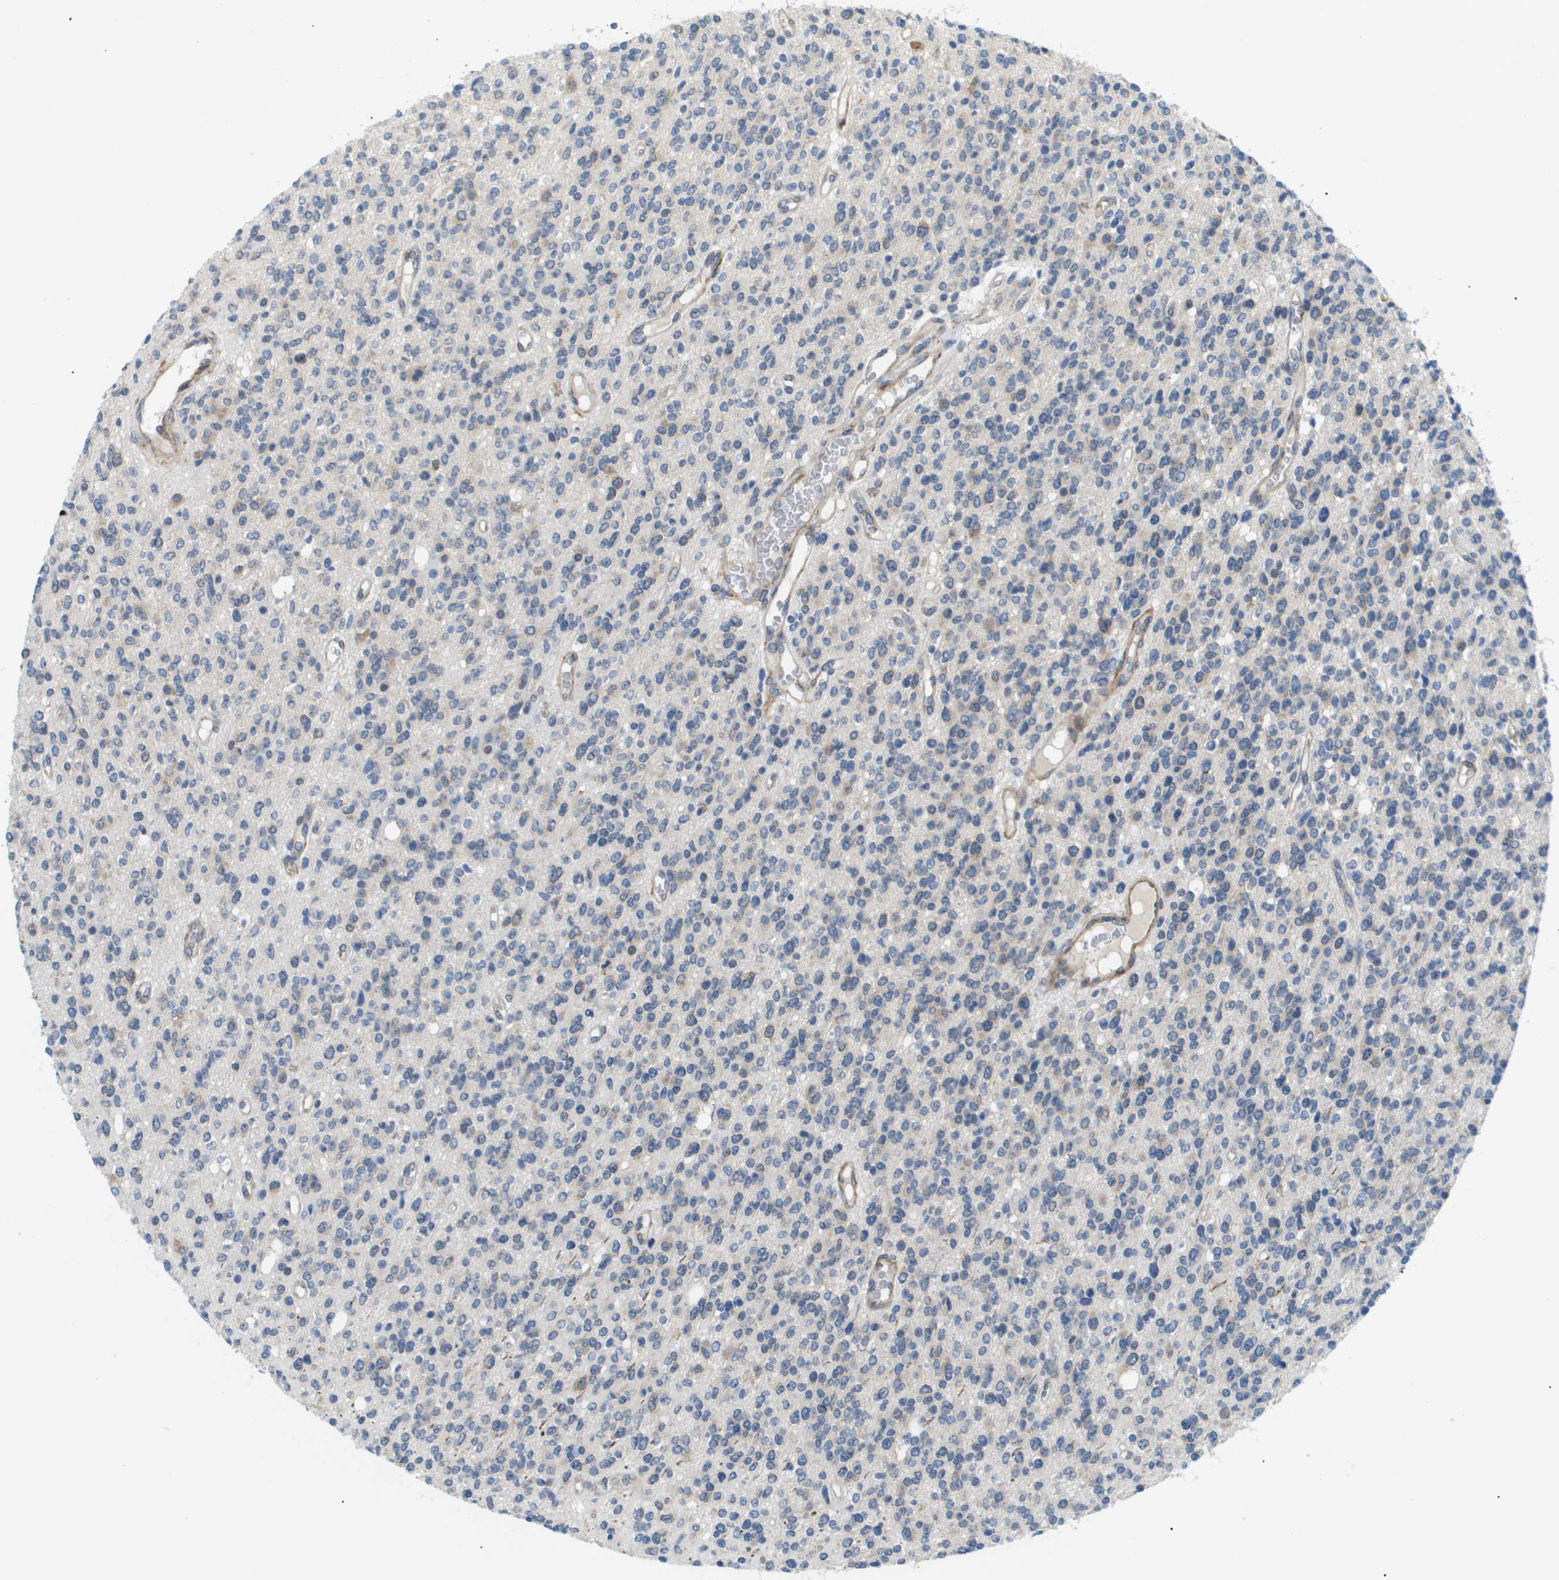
{"staining": {"intensity": "weak", "quantity": "<25%", "location": "cytoplasmic/membranous"}, "tissue": "glioma", "cell_type": "Tumor cells", "image_type": "cancer", "snomed": [{"axis": "morphology", "description": "Glioma, malignant, High grade"}, {"axis": "topography", "description": "Brain"}], "caption": "Tumor cells show no significant expression in glioma.", "gene": "OTUD5", "patient": {"sex": "male", "age": 34}}